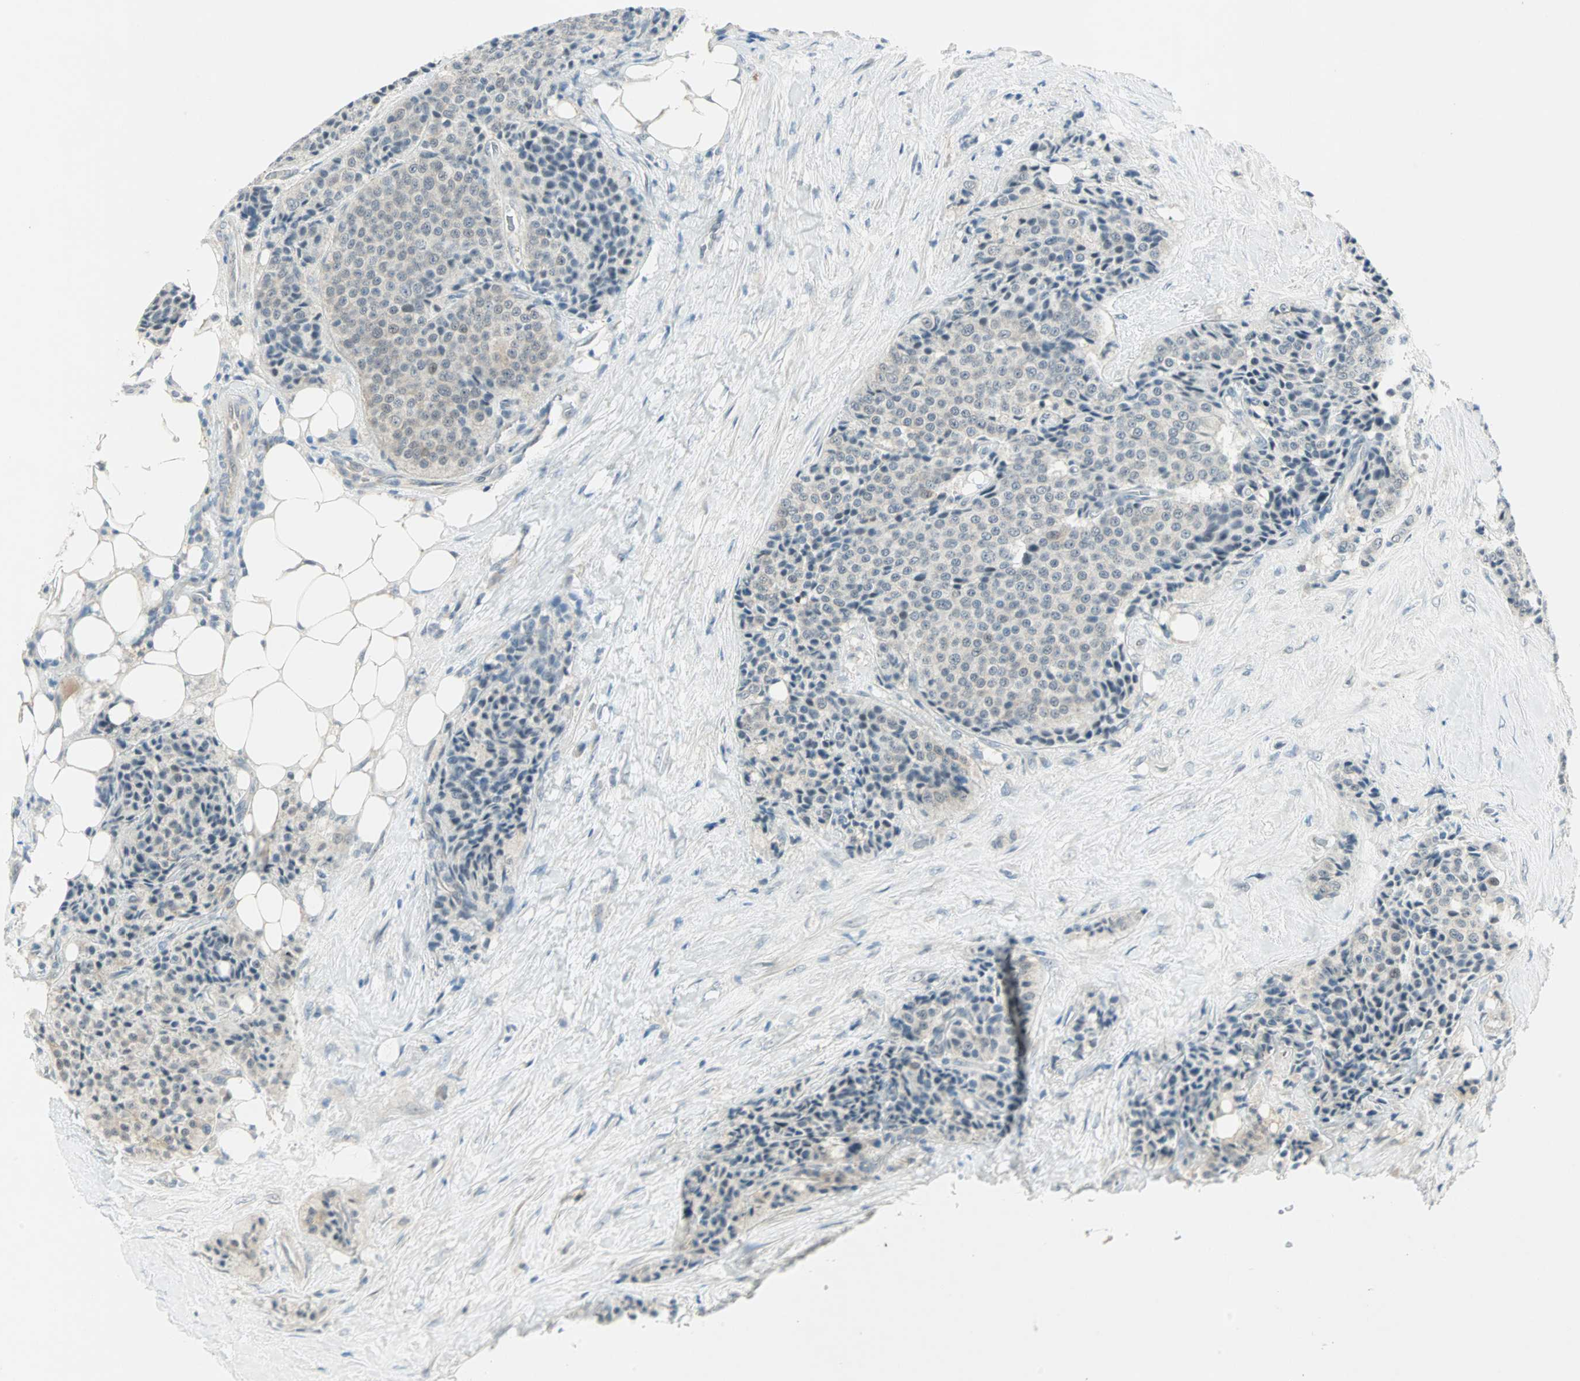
{"staining": {"intensity": "weak", "quantity": "<25%", "location": "cytoplasmic/membranous"}, "tissue": "carcinoid", "cell_type": "Tumor cells", "image_type": "cancer", "snomed": [{"axis": "morphology", "description": "Carcinoid, malignant, NOS"}, {"axis": "topography", "description": "Colon"}], "caption": "The immunohistochemistry (IHC) photomicrograph has no significant expression in tumor cells of malignant carcinoid tissue. The staining is performed using DAB brown chromogen with nuclei counter-stained in using hematoxylin.", "gene": "RTL6", "patient": {"sex": "female", "age": 61}}